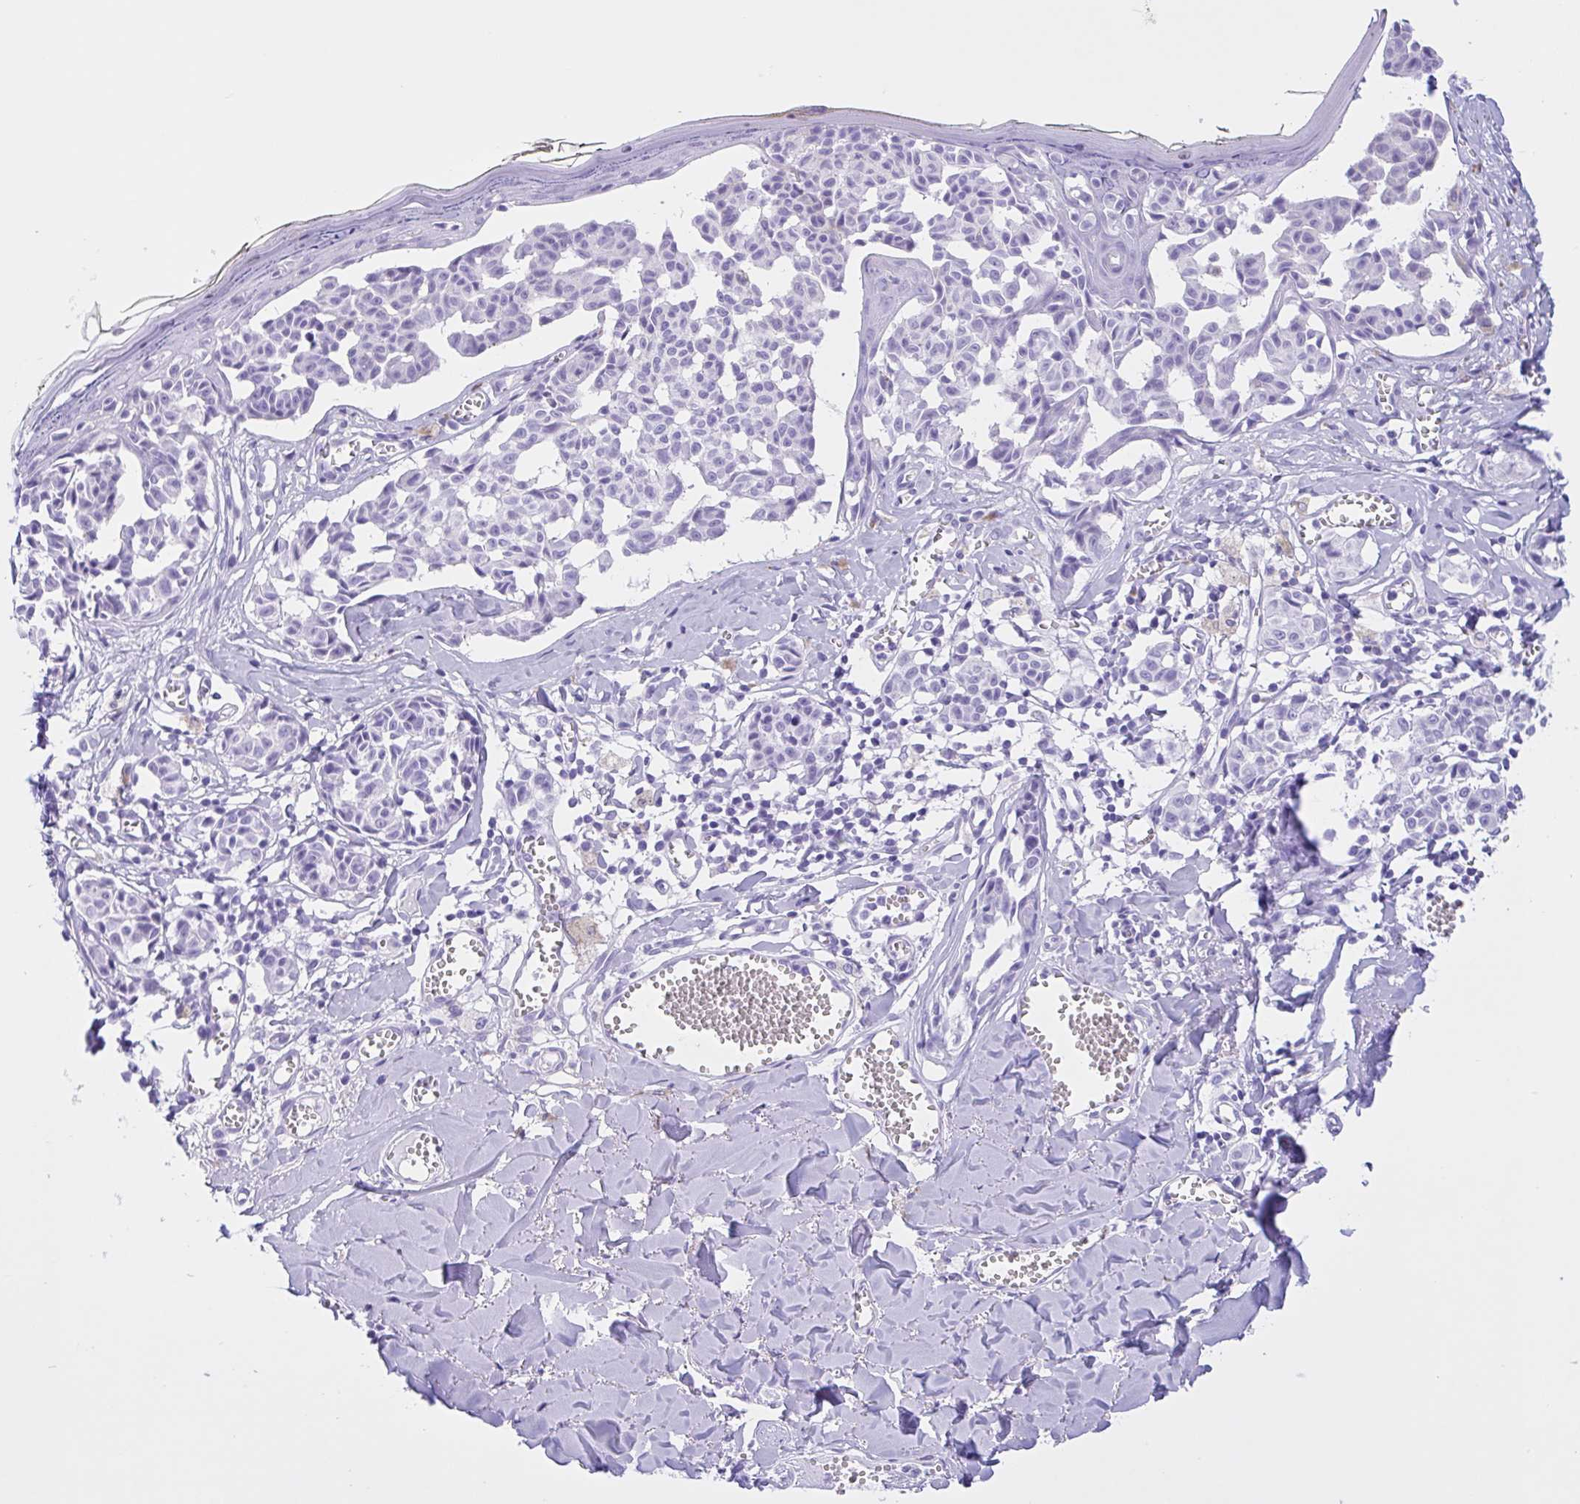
{"staining": {"intensity": "negative", "quantity": "none", "location": "none"}, "tissue": "melanoma", "cell_type": "Tumor cells", "image_type": "cancer", "snomed": [{"axis": "morphology", "description": "Malignant melanoma, NOS"}, {"axis": "topography", "description": "Skin"}], "caption": "High power microscopy photomicrograph of an immunohistochemistry image of malignant melanoma, revealing no significant expression in tumor cells.", "gene": "IAPP", "patient": {"sex": "female", "age": 43}}